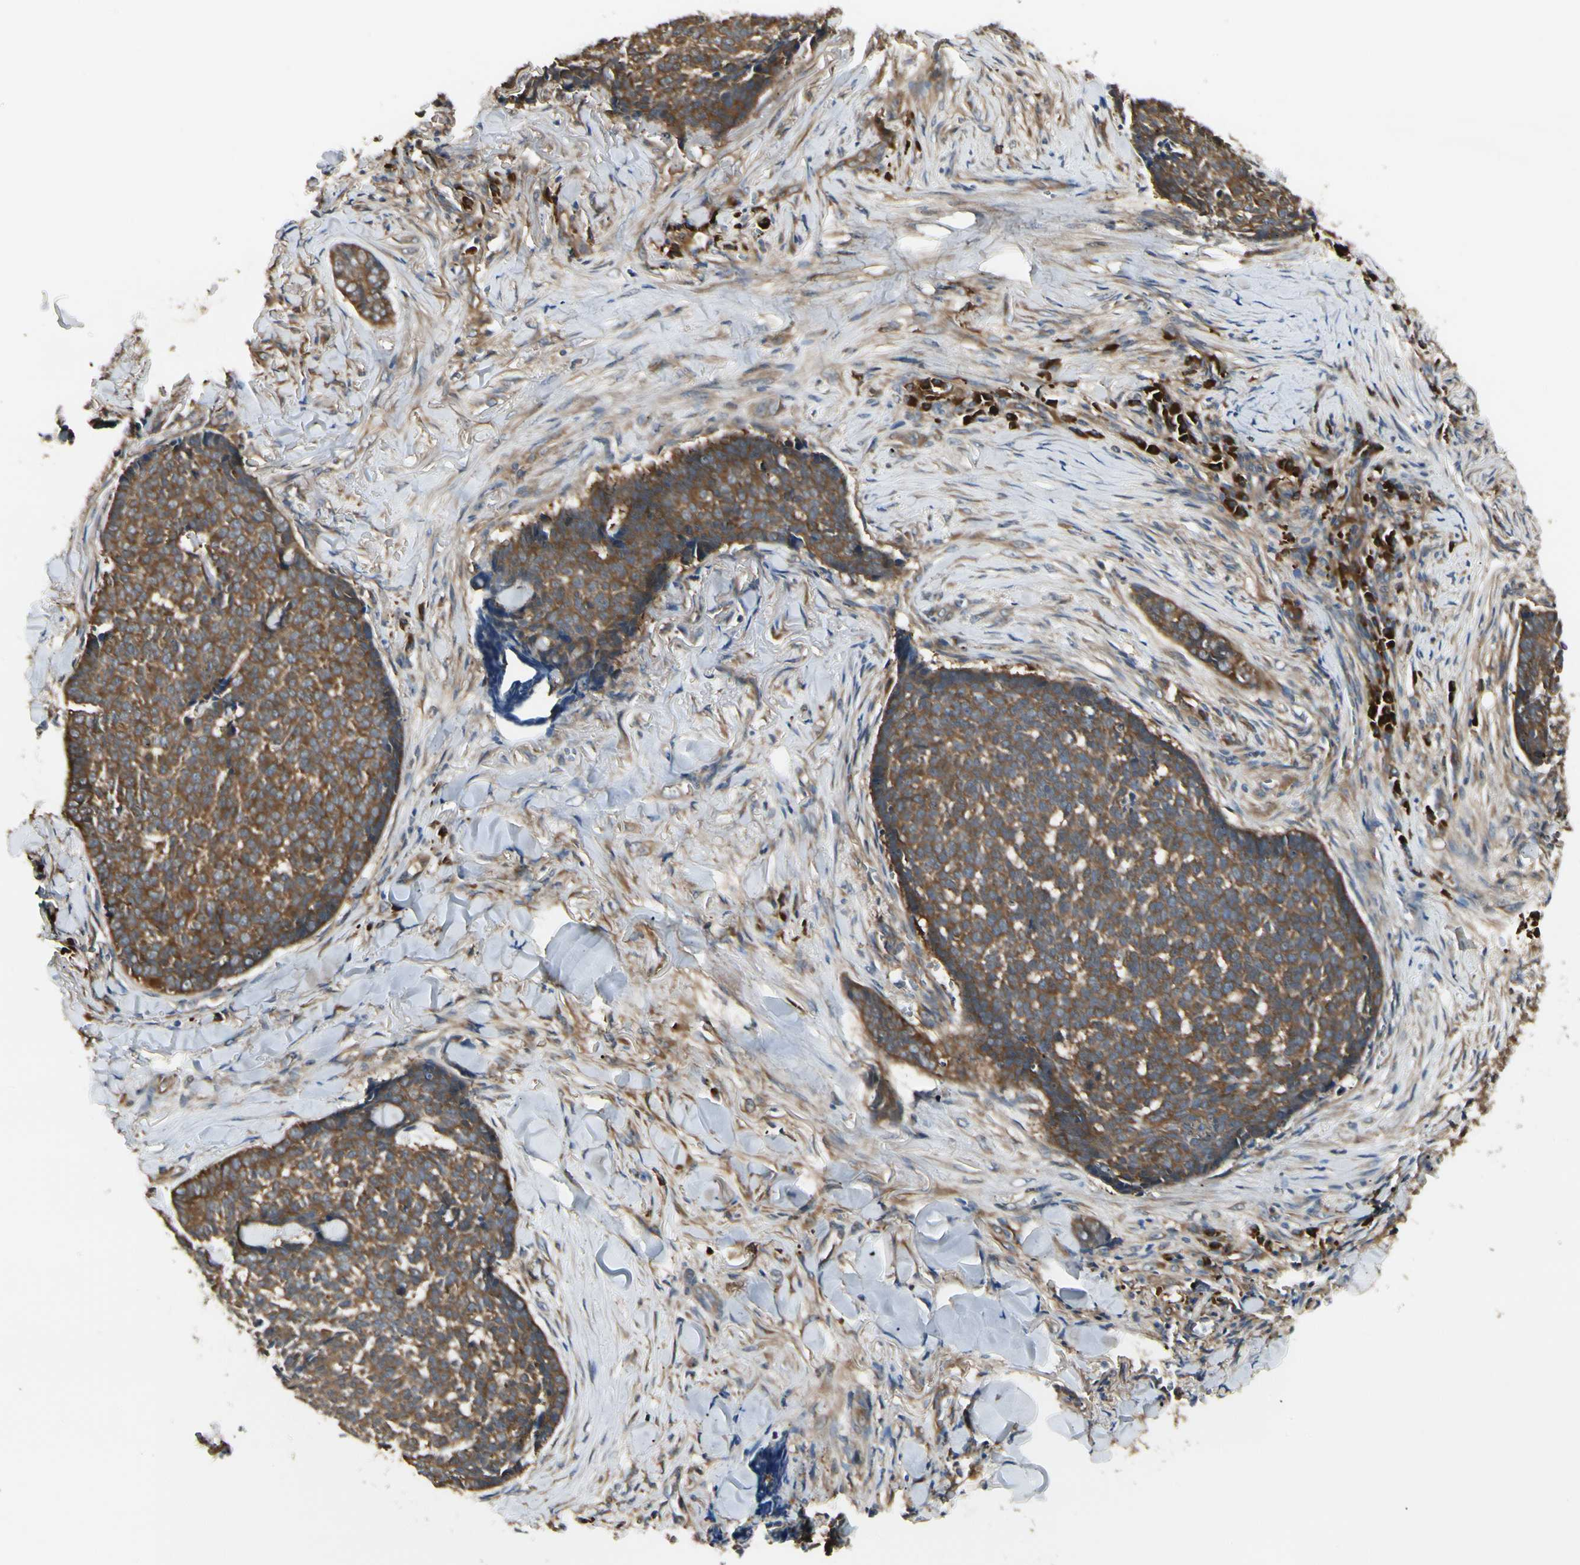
{"staining": {"intensity": "strong", "quantity": ">75%", "location": "cytoplasmic/membranous"}, "tissue": "skin cancer", "cell_type": "Tumor cells", "image_type": "cancer", "snomed": [{"axis": "morphology", "description": "Basal cell carcinoma"}, {"axis": "topography", "description": "Skin"}], "caption": "Basal cell carcinoma (skin) tissue demonstrates strong cytoplasmic/membranous expression in about >75% of tumor cells, visualized by immunohistochemistry. (Brightfield microscopy of DAB IHC at high magnification).", "gene": "NME1-NME2", "patient": {"sex": "male", "age": 84}}